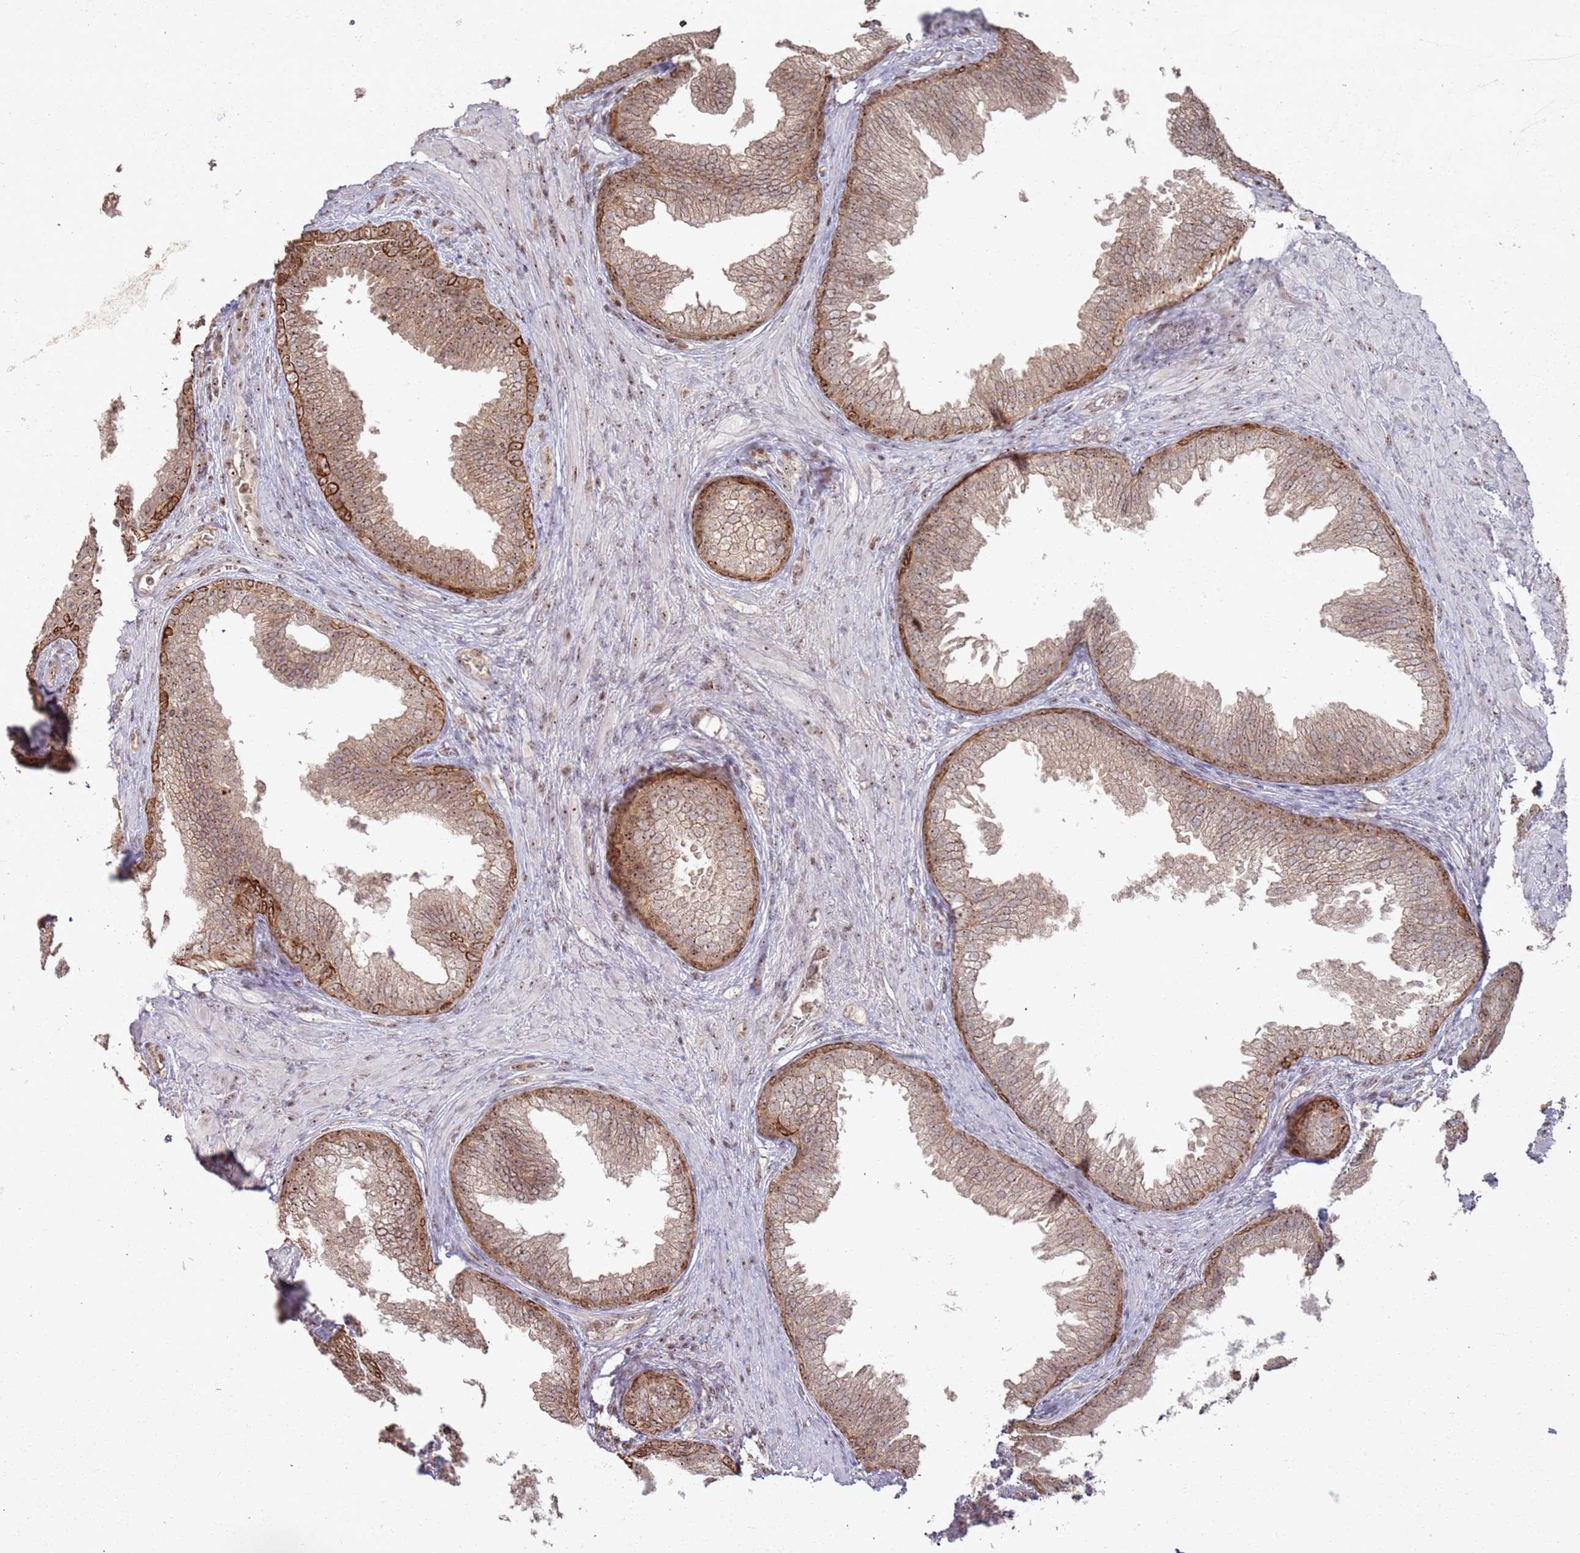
{"staining": {"intensity": "strong", "quantity": "25%-75%", "location": "cytoplasmic/membranous,nuclear"}, "tissue": "prostate", "cell_type": "Glandular cells", "image_type": "normal", "snomed": [{"axis": "morphology", "description": "Normal tissue, NOS"}, {"axis": "topography", "description": "Prostate"}], "caption": "Human prostate stained with a brown dye reveals strong cytoplasmic/membranous,nuclear positive positivity in approximately 25%-75% of glandular cells.", "gene": "UTP11", "patient": {"sex": "male", "age": 76}}